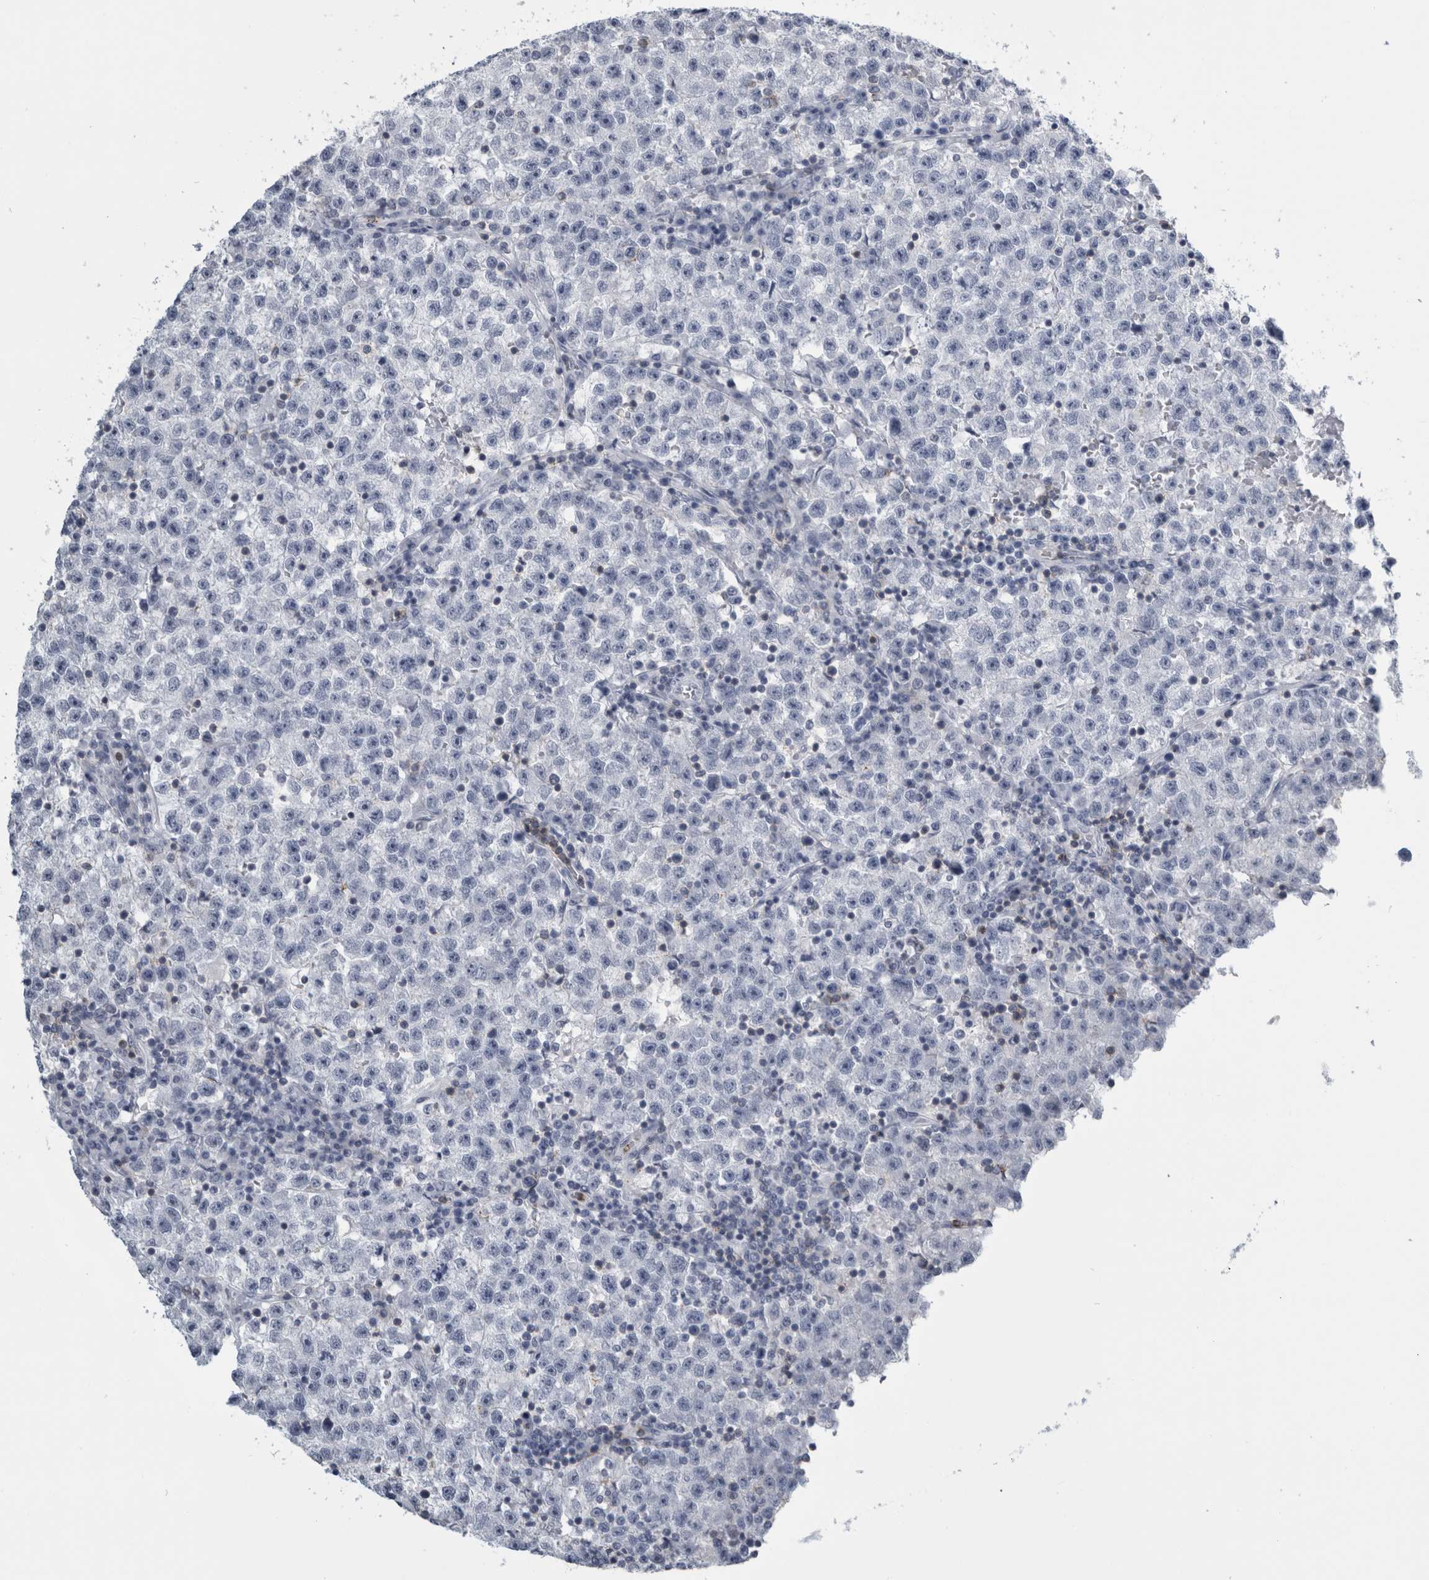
{"staining": {"intensity": "negative", "quantity": "none", "location": "none"}, "tissue": "testis cancer", "cell_type": "Tumor cells", "image_type": "cancer", "snomed": [{"axis": "morphology", "description": "Seminoma, NOS"}, {"axis": "topography", "description": "Testis"}], "caption": "This histopathology image is of testis cancer (seminoma) stained with immunohistochemistry to label a protein in brown with the nuclei are counter-stained blue. There is no positivity in tumor cells.", "gene": "ANKFY1", "patient": {"sex": "male", "age": 22}}